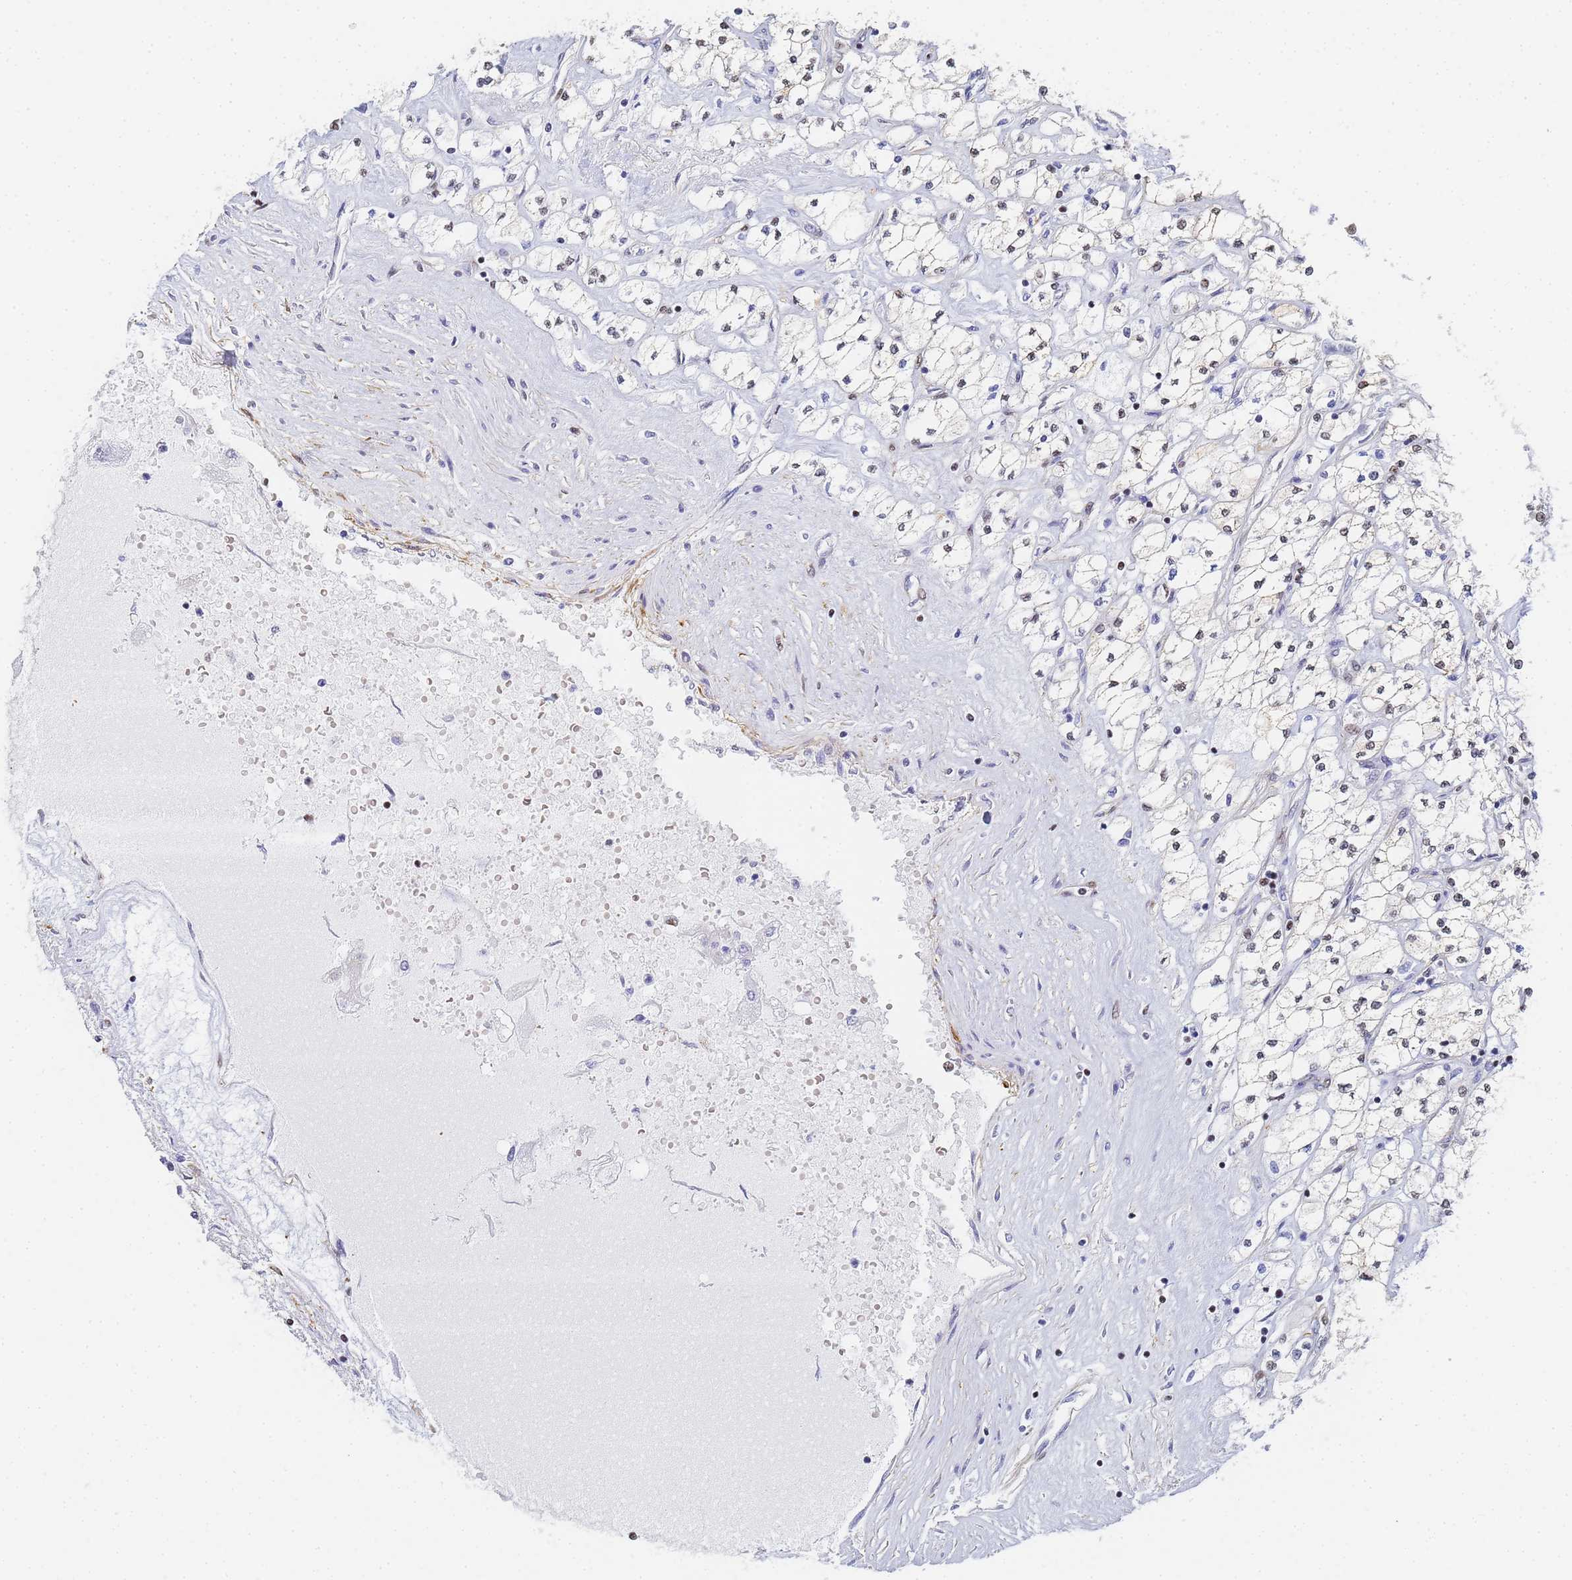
{"staining": {"intensity": "moderate", "quantity": "<25%", "location": "cytoplasmic/membranous"}, "tissue": "renal cancer", "cell_type": "Tumor cells", "image_type": "cancer", "snomed": [{"axis": "morphology", "description": "Adenocarcinoma, NOS"}, {"axis": "topography", "description": "Kidney"}], "caption": "An immunohistochemistry photomicrograph of neoplastic tissue is shown. Protein staining in brown labels moderate cytoplasmic/membranous positivity in renal adenocarcinoma within tumor cells.", "gene": "PRRT4", "patient": {"sex": "male", "age": 80}}